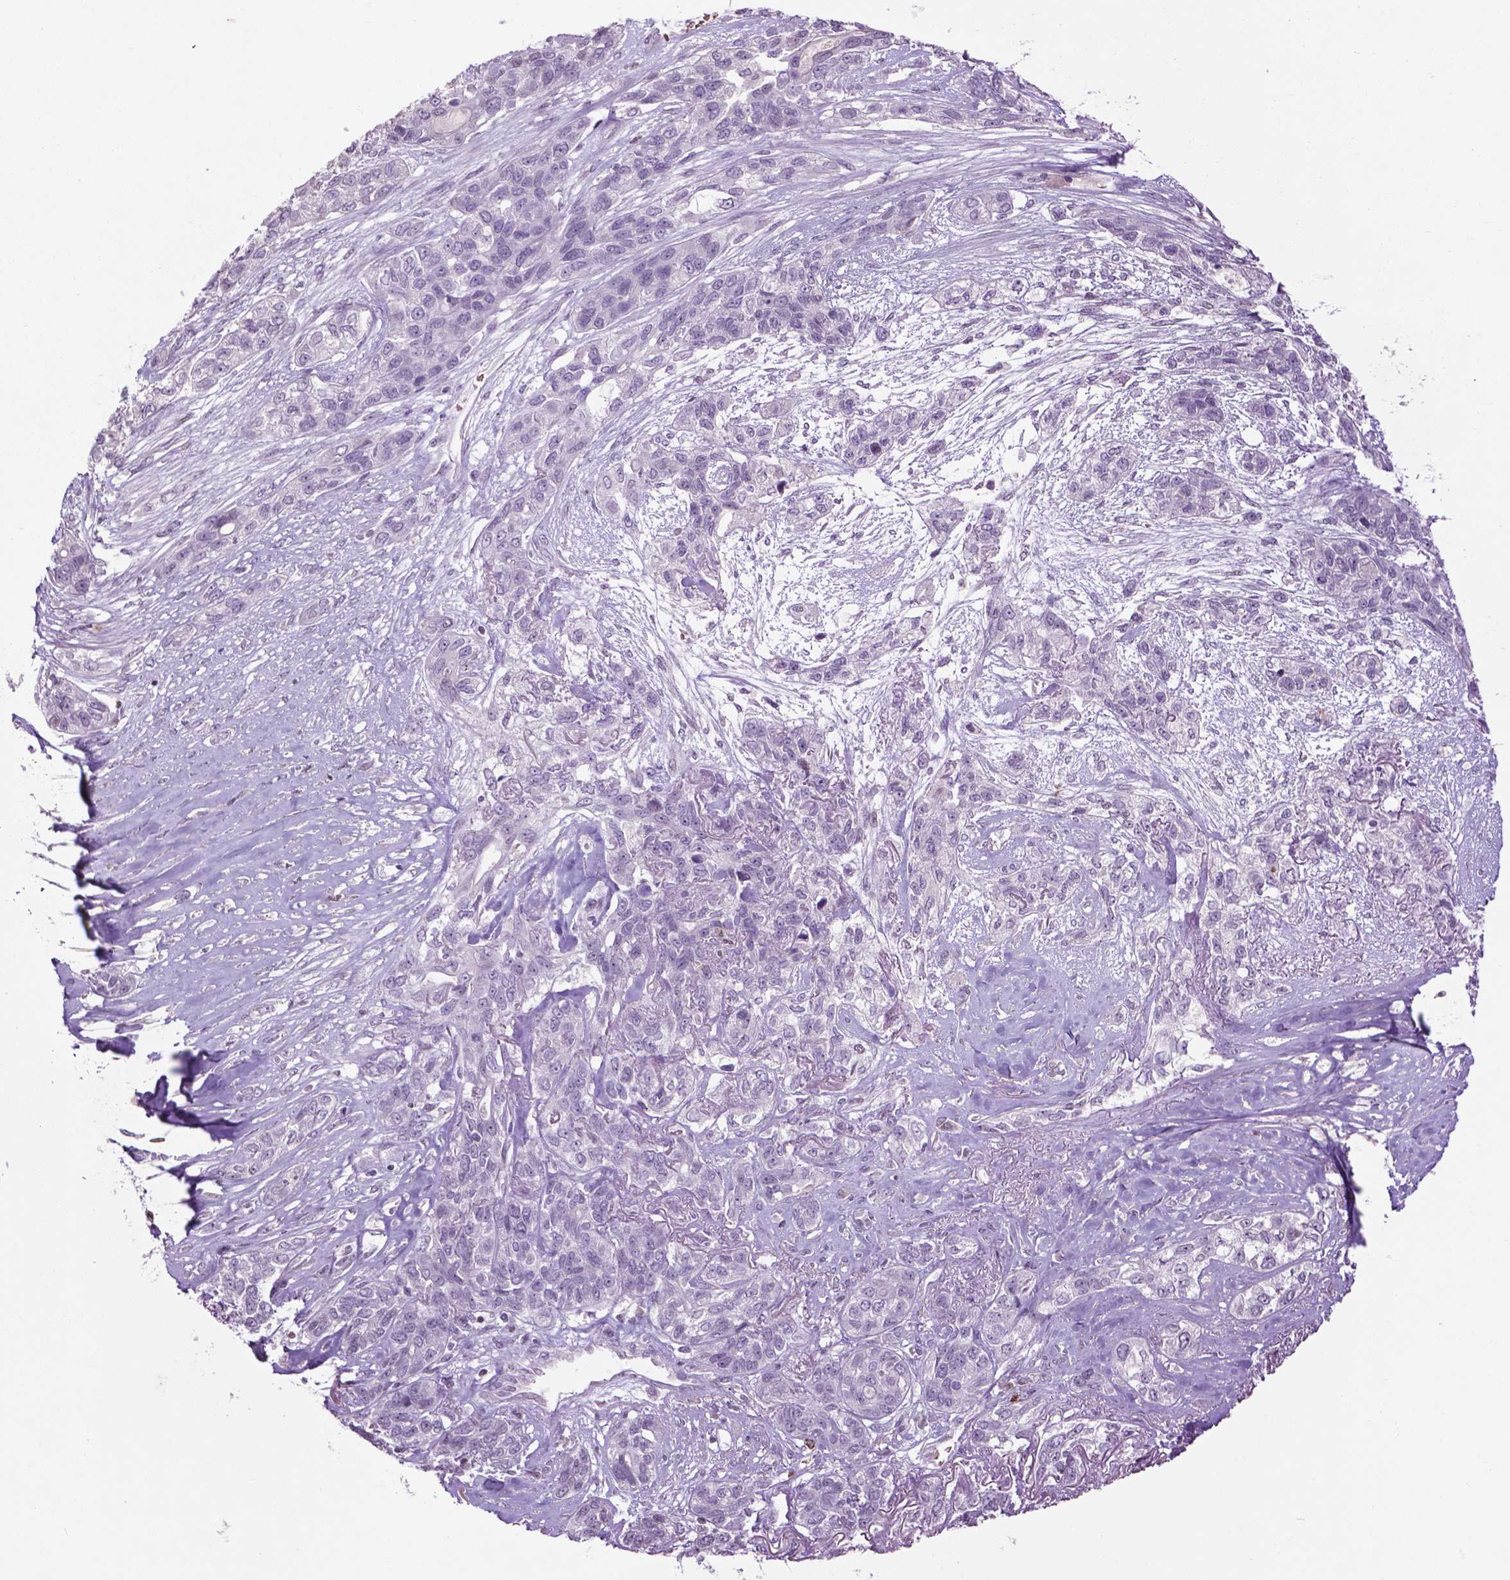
{"staining": {"intensity": "negative", "quantity": "none", "location": "none"}, "tissue": "lung cancer", "cell_type": "Tumor cells", "image_type": "cancer", "snomed": [{"axis": "morphology", "description": "Squamous cell carcinoma, NOS"}, {"axis": "topography", "description": "Lung"}], "caption": "Lung squamous cell carcinoma was stained to show a protein in brown. There is no significant positivity in tumor cells.", "gene": "NTNG2", "patient": {"sex": "female", "age": 70}}